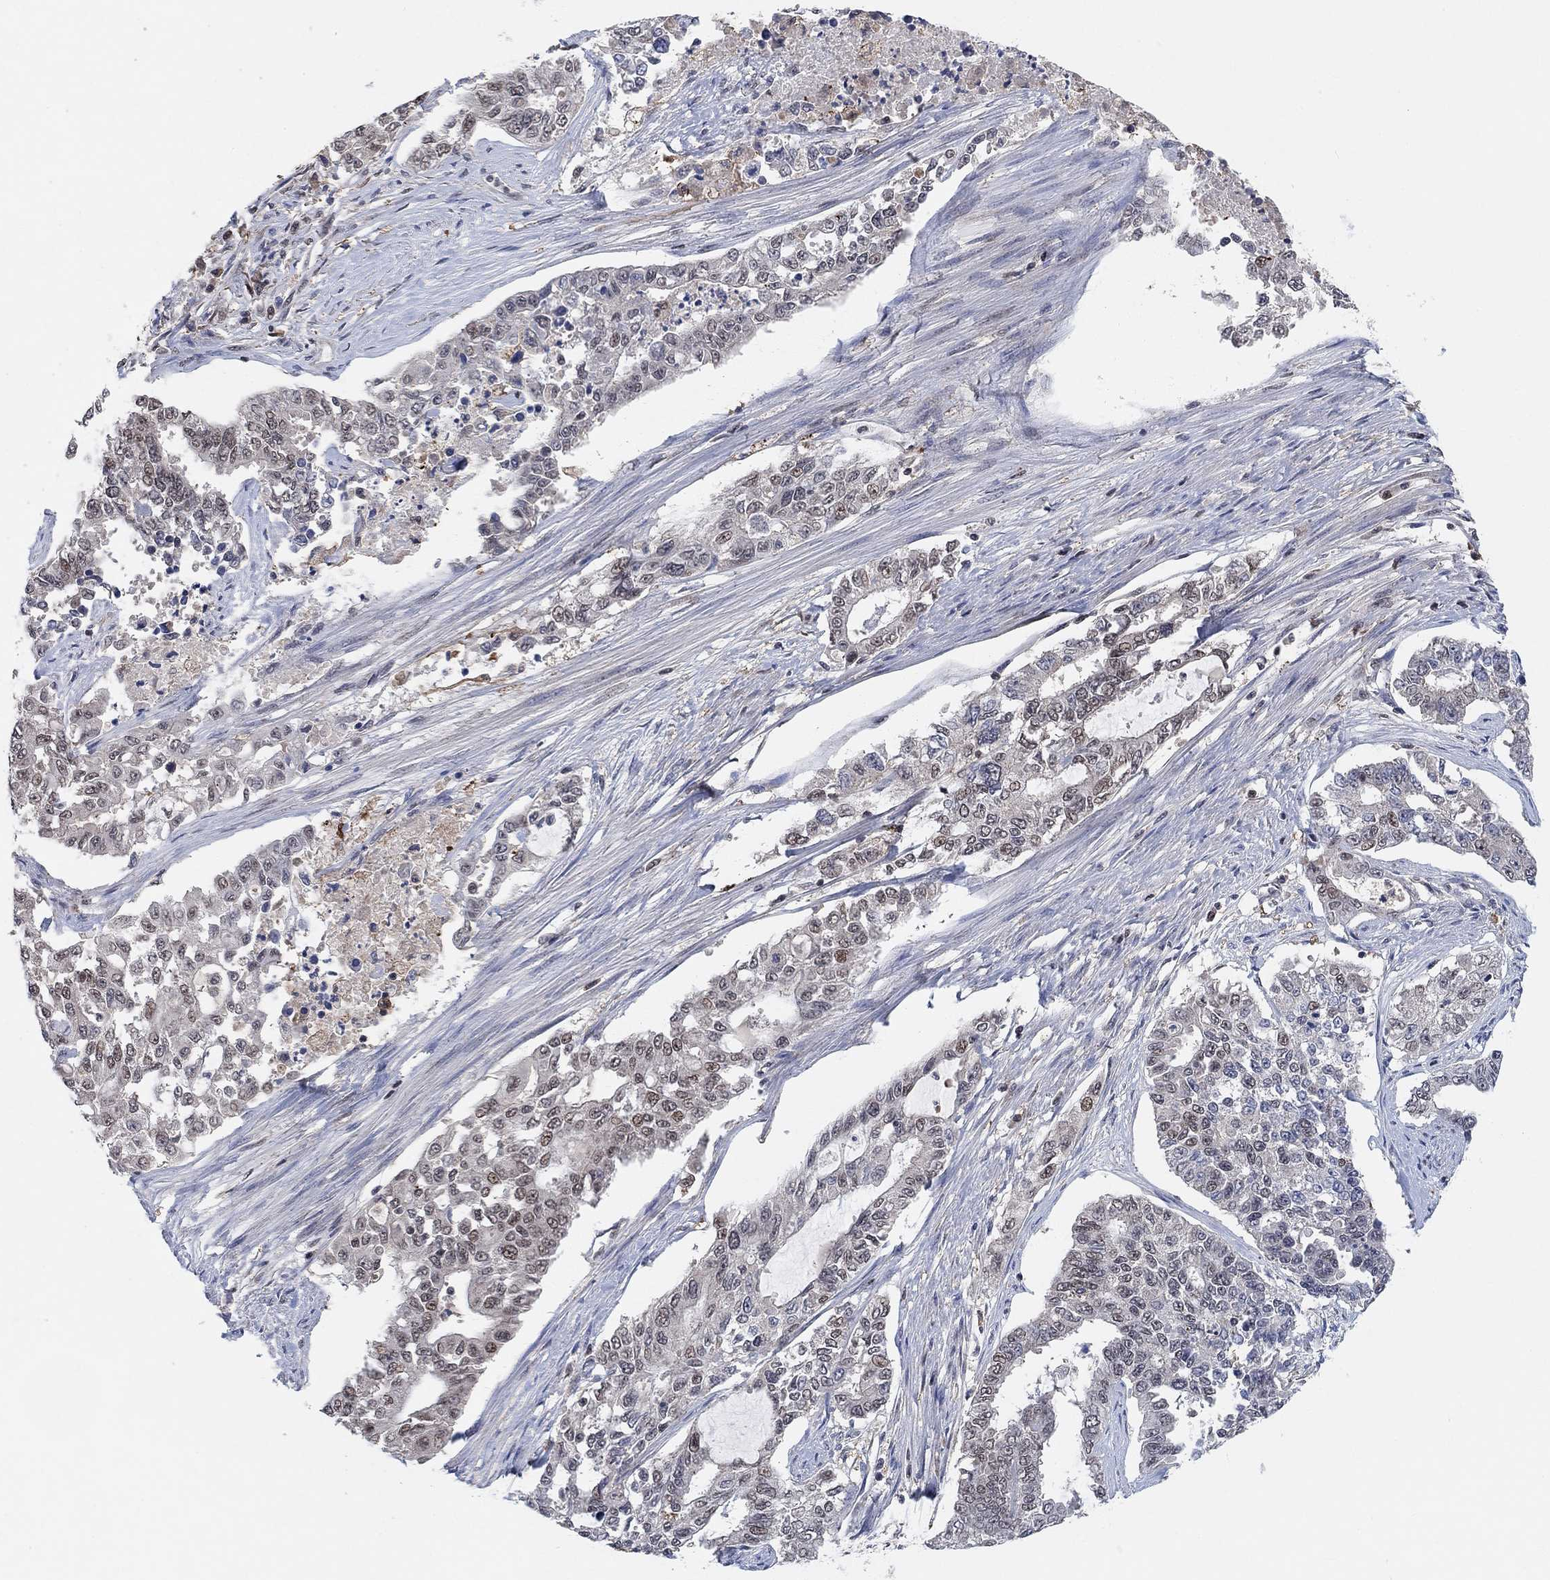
{"staining": {"intensity": "moderate", "quantity": "<25%", "location": "nuclear"}, "tissue": "endometrial cancer", "cell_type": "Tumor cells", "image_type": "cancer", "snomed": [{"axis": "morphology", "description": "Adenocarcinoma, NOS"}, {"axis": "topography", "description": "Uterus"}], "caption": "Protein staining of adenocarcinoma (endometrial) tissue exhibits moderate nuclear staining in about <25% of tumor cells.", "gene": "THAP8", "patient": {"sex": "female", "age": 59}}